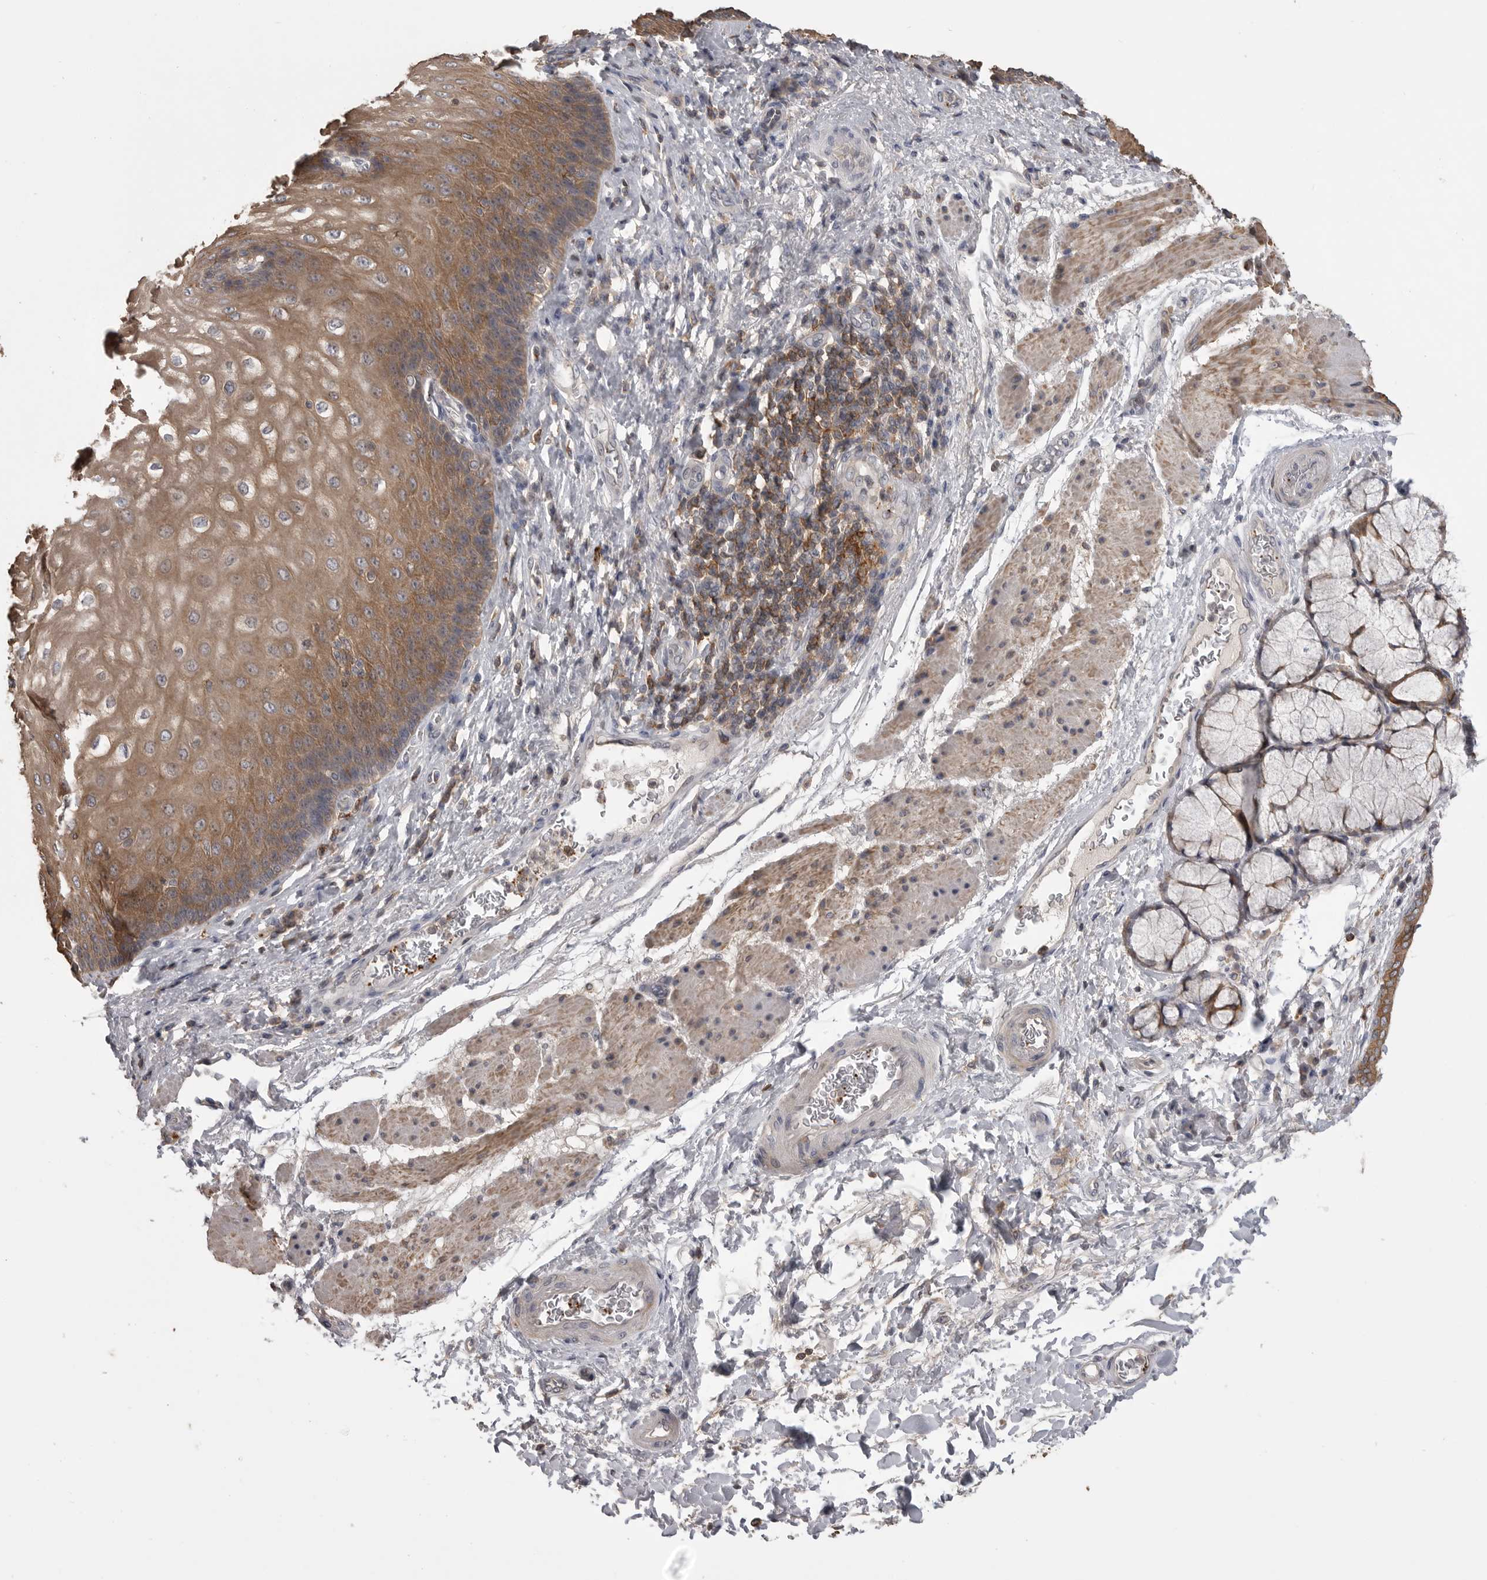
{"staining": {"intensity": "moderate", "quantity": ">75%", "location": "cytoplasmic/membranous"}, "tissue": "esophagus", "cell_type": "Squamous epithelial cells", "image_type": "normal", "snomed": [{"axis": "morphology", "description": "Normal tissue, NOS"}, {"axis": "topography", "description": "Esophagus"}], "caption": "Brown immunohistochemical staining in benign human esophagus exhibits moderate cytoplasmic/membranous positivity in approximately >75% of squamous epithelial cells.", "gene": "CMTM6", "patient": {"sex": "male", "age": 54}}